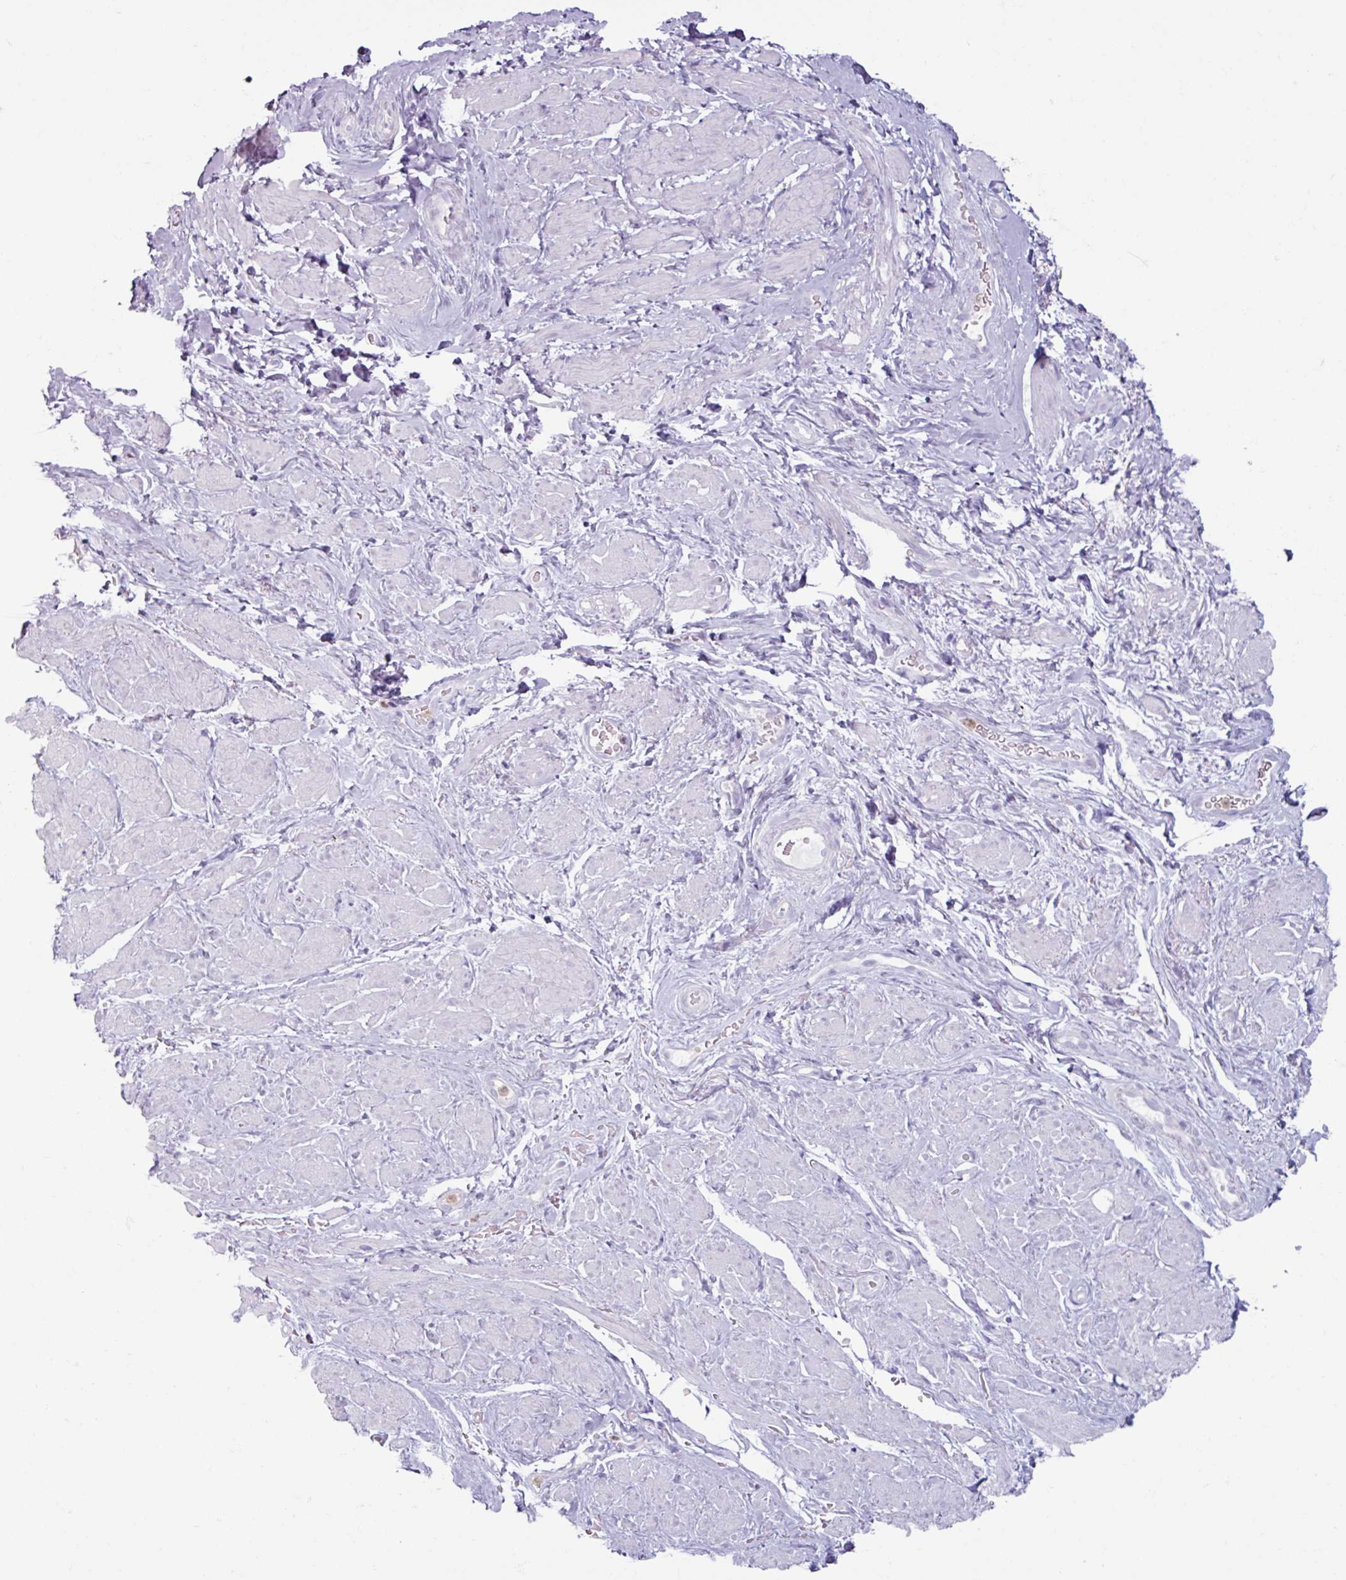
{"staining": {"intensity": "negative", "quantity": "none", "location": "none"}, "tissue": "smooth muscle", "cell_type": "Smooth muscle cells", "image_type": "normal", "snomed": [{"axis": "morphology", "description": "Normal tissue, NOS"}, {"axis": "topography", "description": "Smooth muscle"}, {"axis": "topography", "description": "Peripheral nerve tissue"}], "caption": "This photomicrograph is of unremarkable smooth muscle stained with IHC to label a protein in brown with the nuclei are counter-stained blue. There is no positivity in smooth muscle cells. (DAB immunohistochemistry with hematoxylin counter stain).", "gene": "ARG1", "patient": {"sex": "male", "age": 69}}